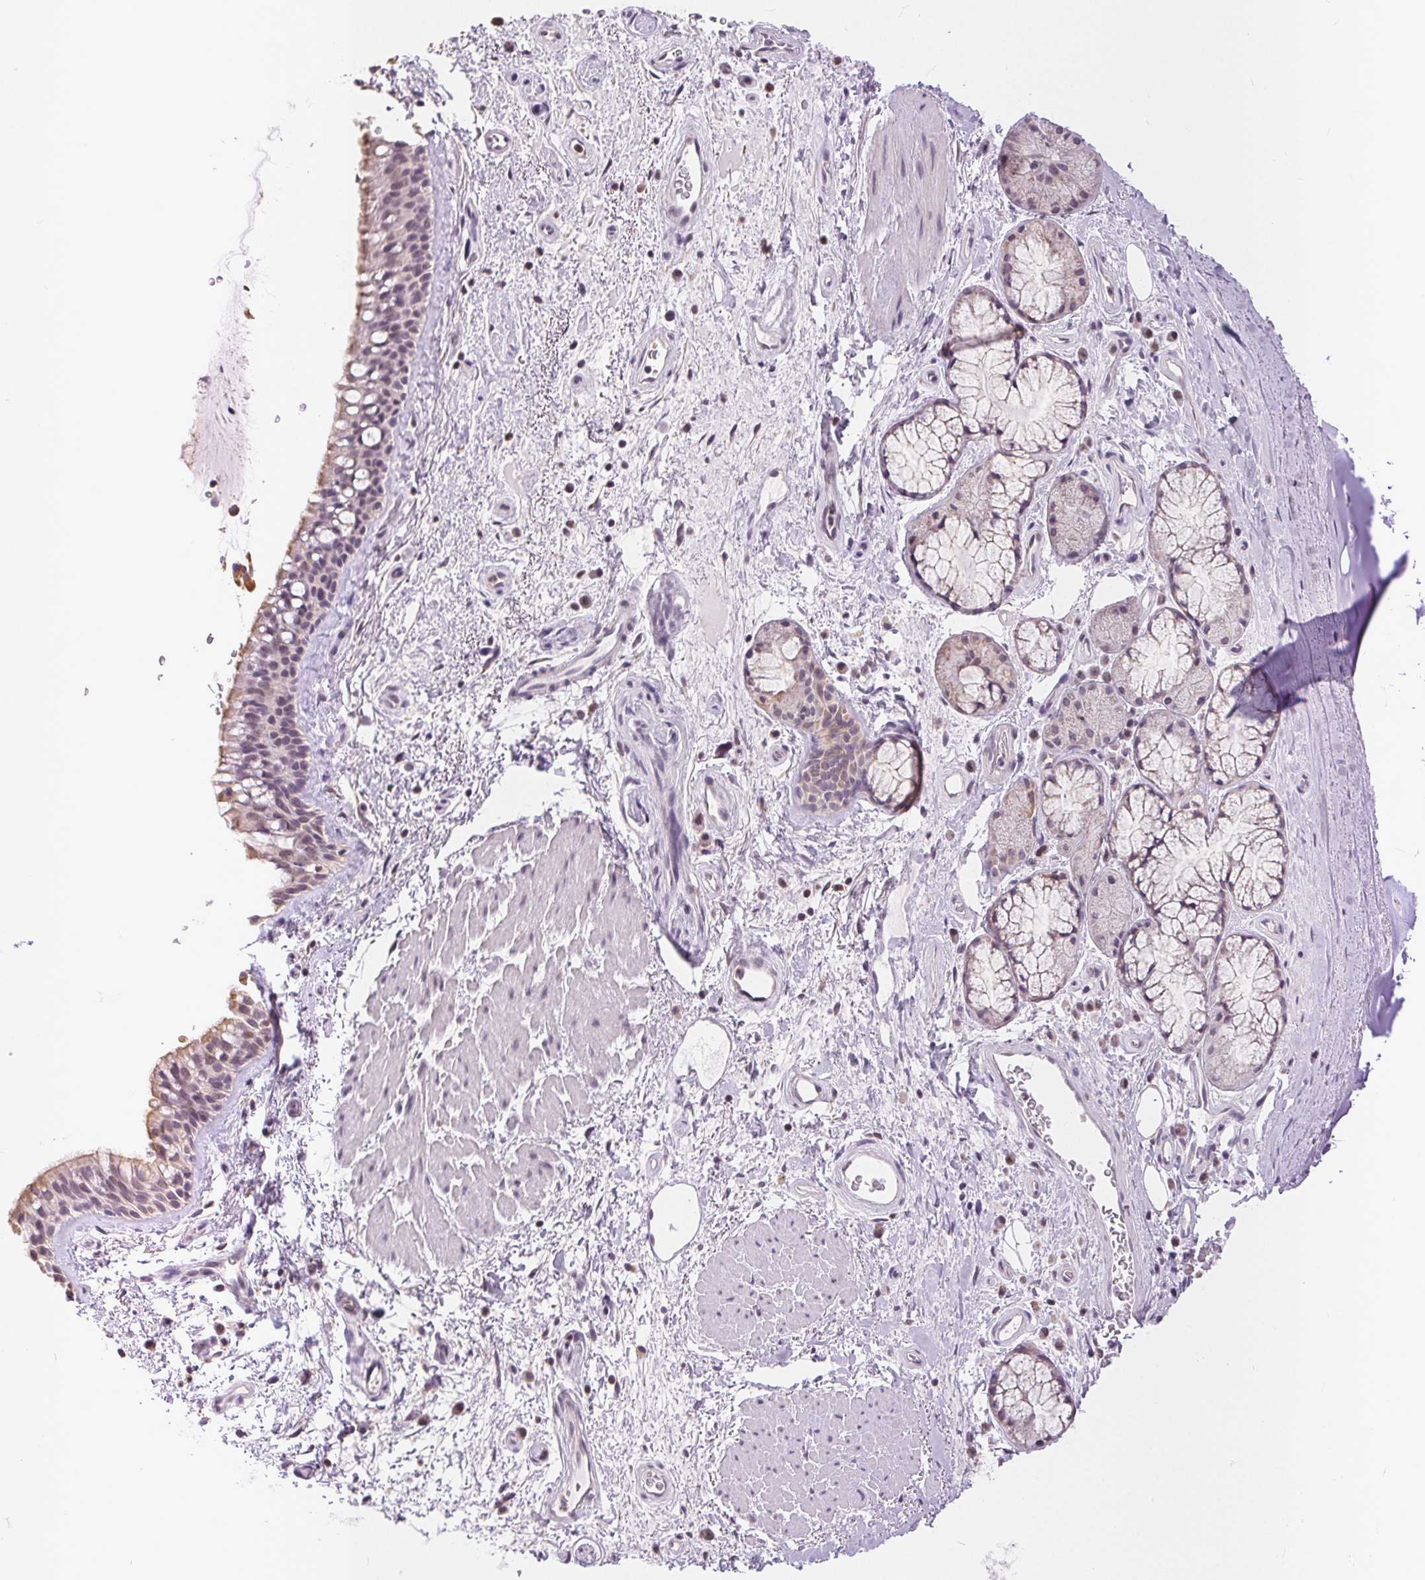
{"staining": {"intensity": "weak", "quantity": "<25%", "location": "cytoplasmic/membranous,nuclear"}, "tissue": "bronchus", "cell_type": "Respiratory epithelial cells", "image_type": "normal", "snomed": [{"axis": "morphology", "description": "Normal tissue, NOS"}, {"axis": "topography", "description": "Bronchus"}], "caption": "There is no significant staining in respiratory epithelial cells of bronchus. Brightfield microscopy of immunohistochemistry (IHC) stained with DAB (3,3'-diaminobenzidine) (brown) and hematoxylin (blue), captured at high magnification.", "gene": "POU2F2", "patient": {"sex": "male", "age": 48}}